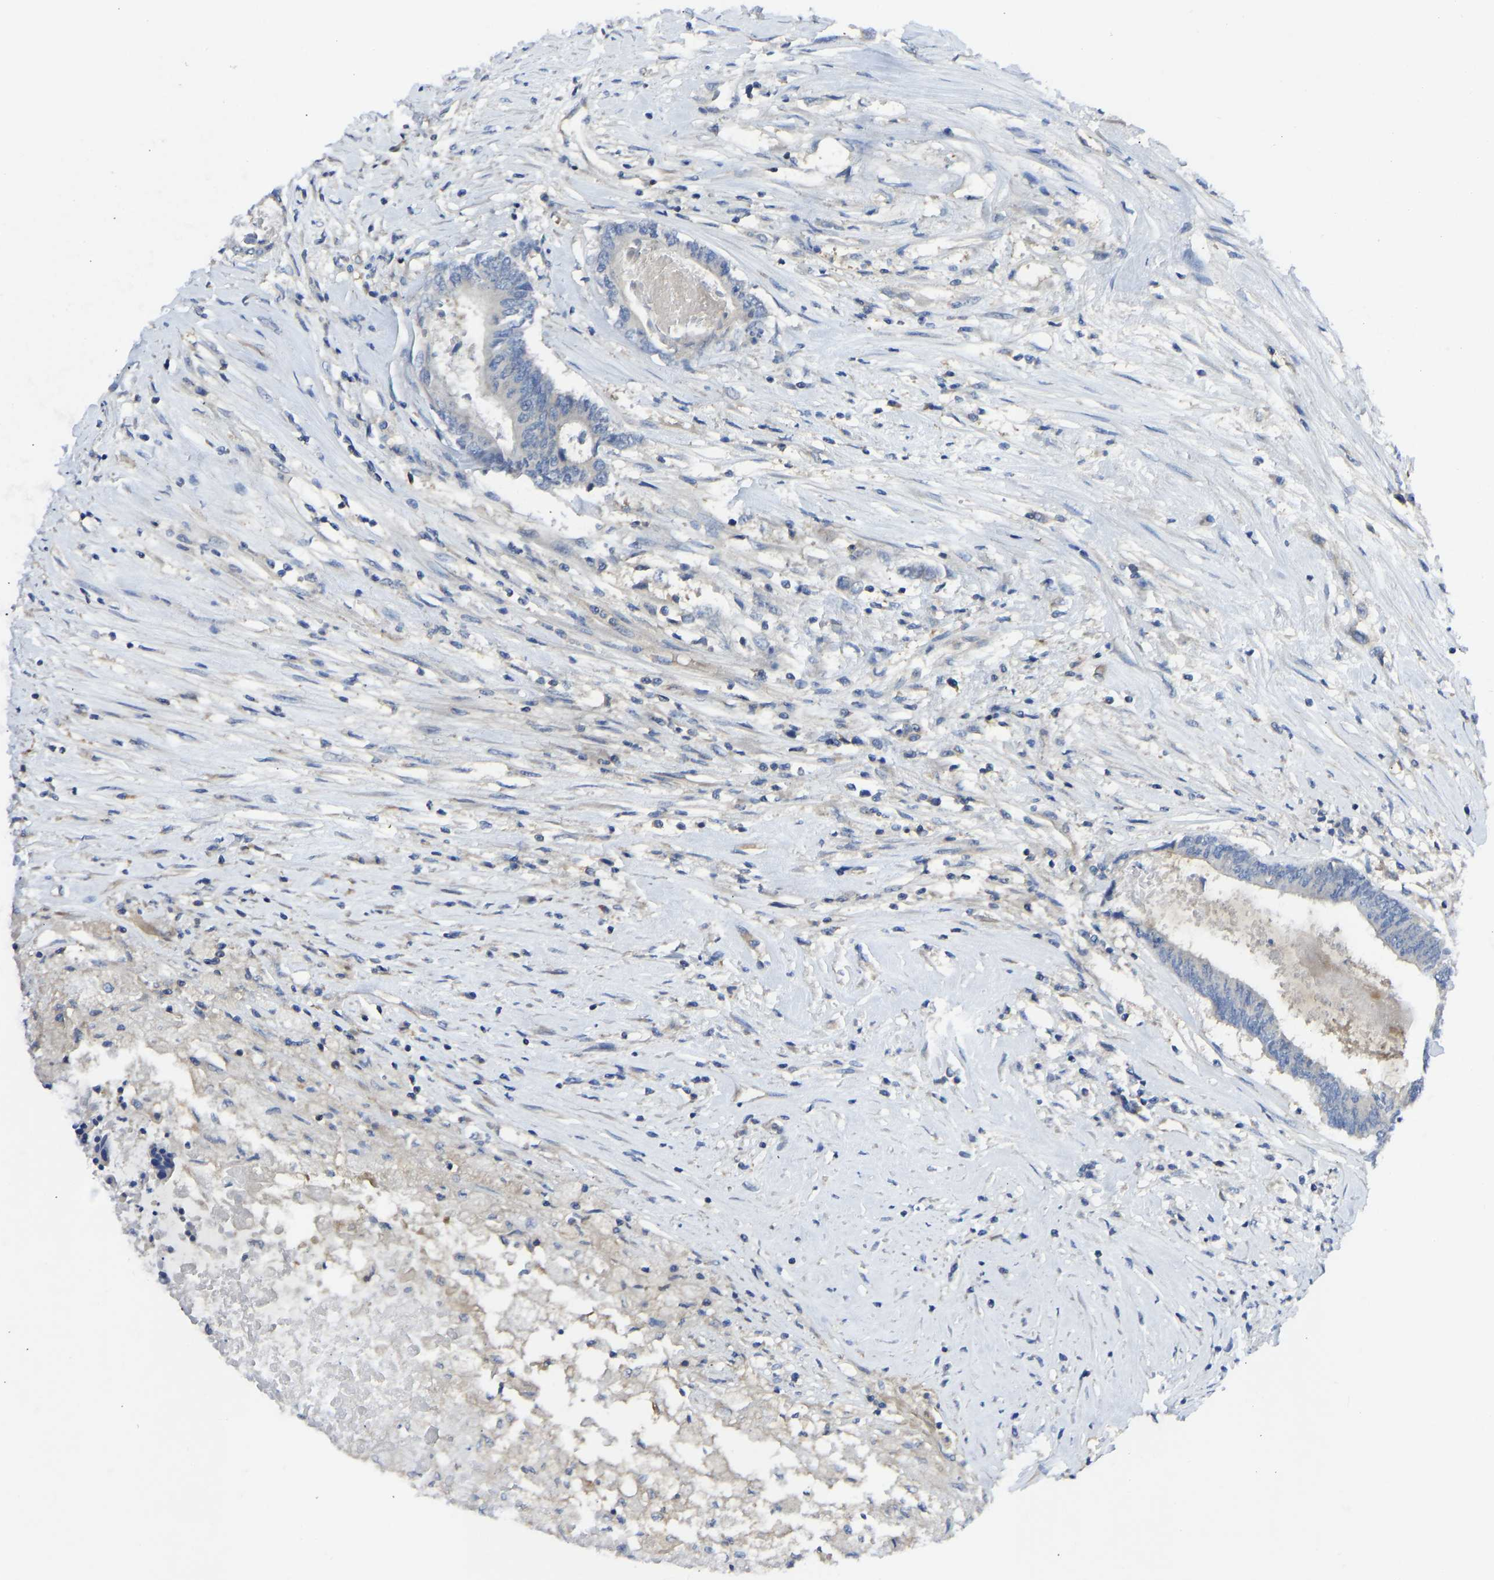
{"staining": {"intensity": "moderate", "quantity": "<25%", "location": "cytoplasmic/membranous"}, "tissue": "colorectal cancer", "cell_type": "Tumor cells", "image_type": "cancer", "snomed": [{"axis": "morphology", "description": "Adenocarcinoma, NOS"}, {"axis": "topography", "description": "Rectum"}], "caption": "Colorectal cancer (adenocarcinoma) was stained to show a protein in brown. There is low levels of moderate cytoplasmic/membranous positivity in about <25% of tumor cells.", "gene": "PPP3CA", "patient": {"sex": "male", "age": 63}}